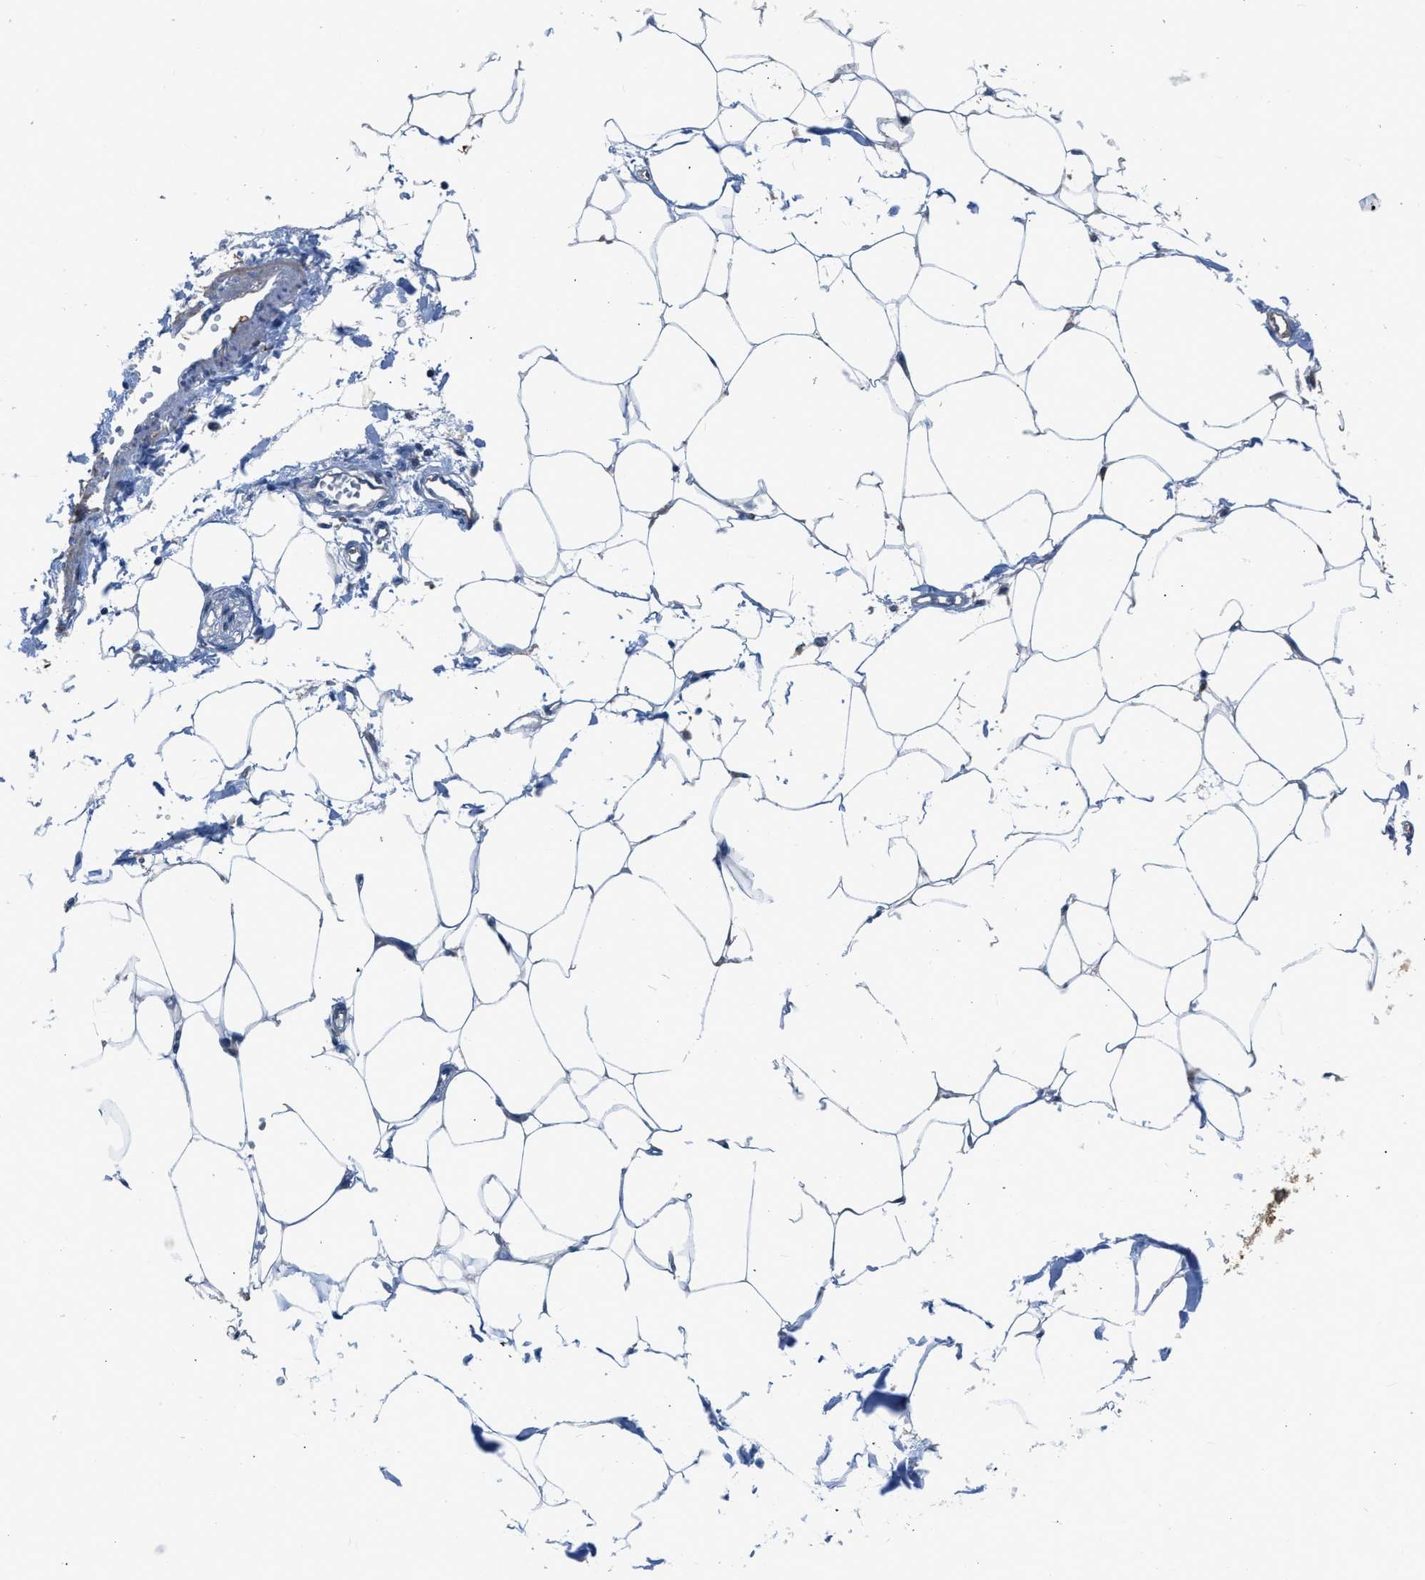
{"staining": {"intensity": "negative", "quantity": "none", "location": "none"}, "tissue": "adipose tissue", "cell_type": "Adipocytes", "image_type": "normal", "snomed": [{"axis": "morphology", "description": "Normal tissue, NOS"}, {"axis": "morphology", "description": "Adenocarcinoma, NOS"}, {"axis": "topography", "description": "Colon"}, {"axis": "topography", "description": "Peripheral nerve tissue"}], "caption": "A high-resolution photomicrograph shows immunohistochemistry (IHC) staining of benign adipose tissue, which reveals no significant staining in adipocytes. (DAB immunohistochemistry (IHC) with hematoxylin counter stain).", "gene": "PFKP", "patient": {"sex": "male", "age": 14}}